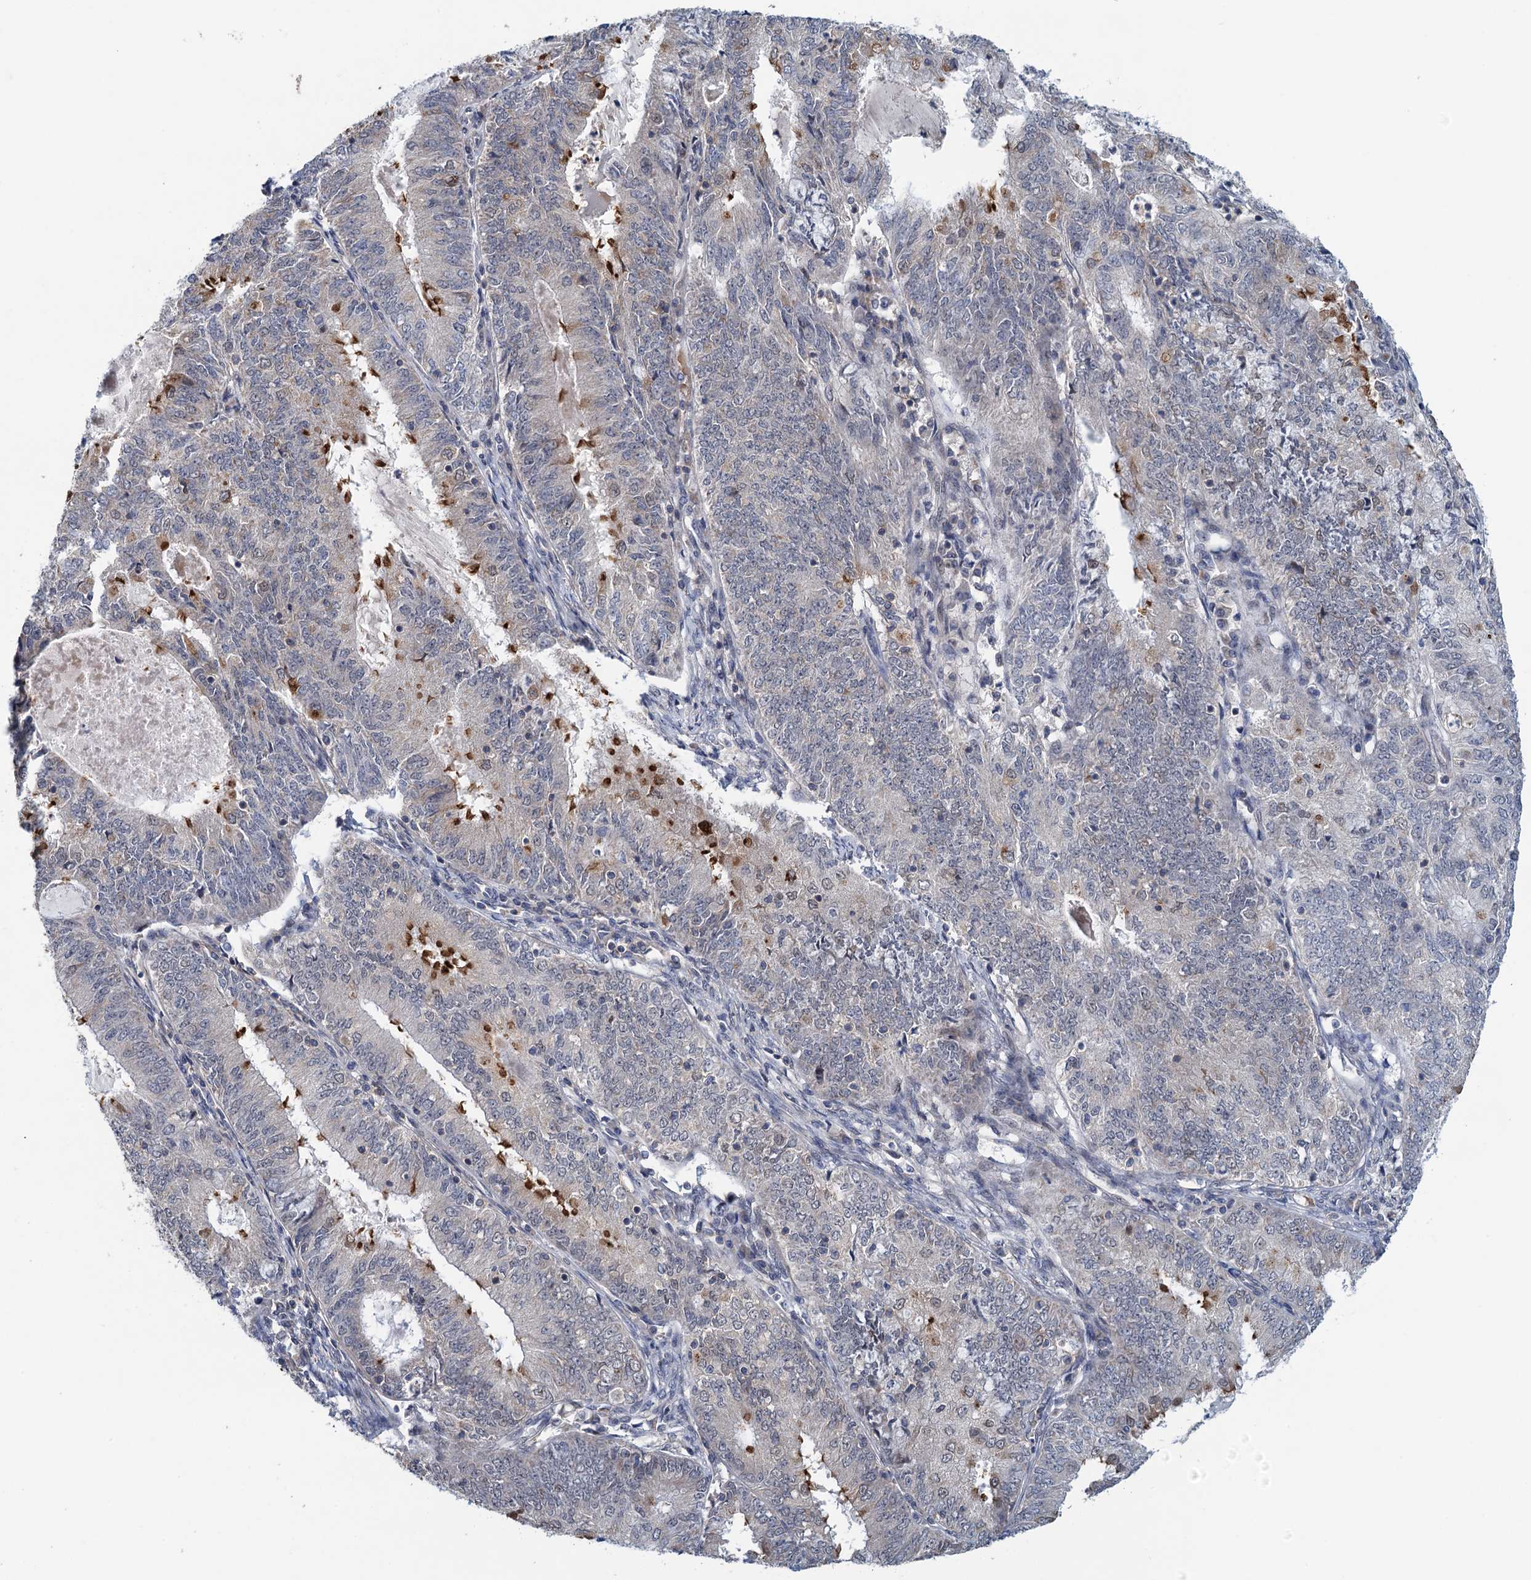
{"staining": {"intensity": "strong", "quantity": "<25%", "location": "cytoplasmic/membranous"}, "tissue": "endometrial cancer", "cell_type": "Tumor cells", "image_type": "cancer", "snomed": [{"axis": "morphology", "description": "Adenocarcinoma, NOS"}, {"axis": "topography", "description": "Endometrium"}], "caption": "The image demonstrates staining of endometrial cancer, revealing strong cytoplasmic/membranous protein staining (brown color) within tumor cells. (DAB (3,3'-diaminobenzidine) IHC, brown staining for protein, blue staining for nuclei).", "gene": "MDM1", "patient": {"sex": "female", "age": 57}}